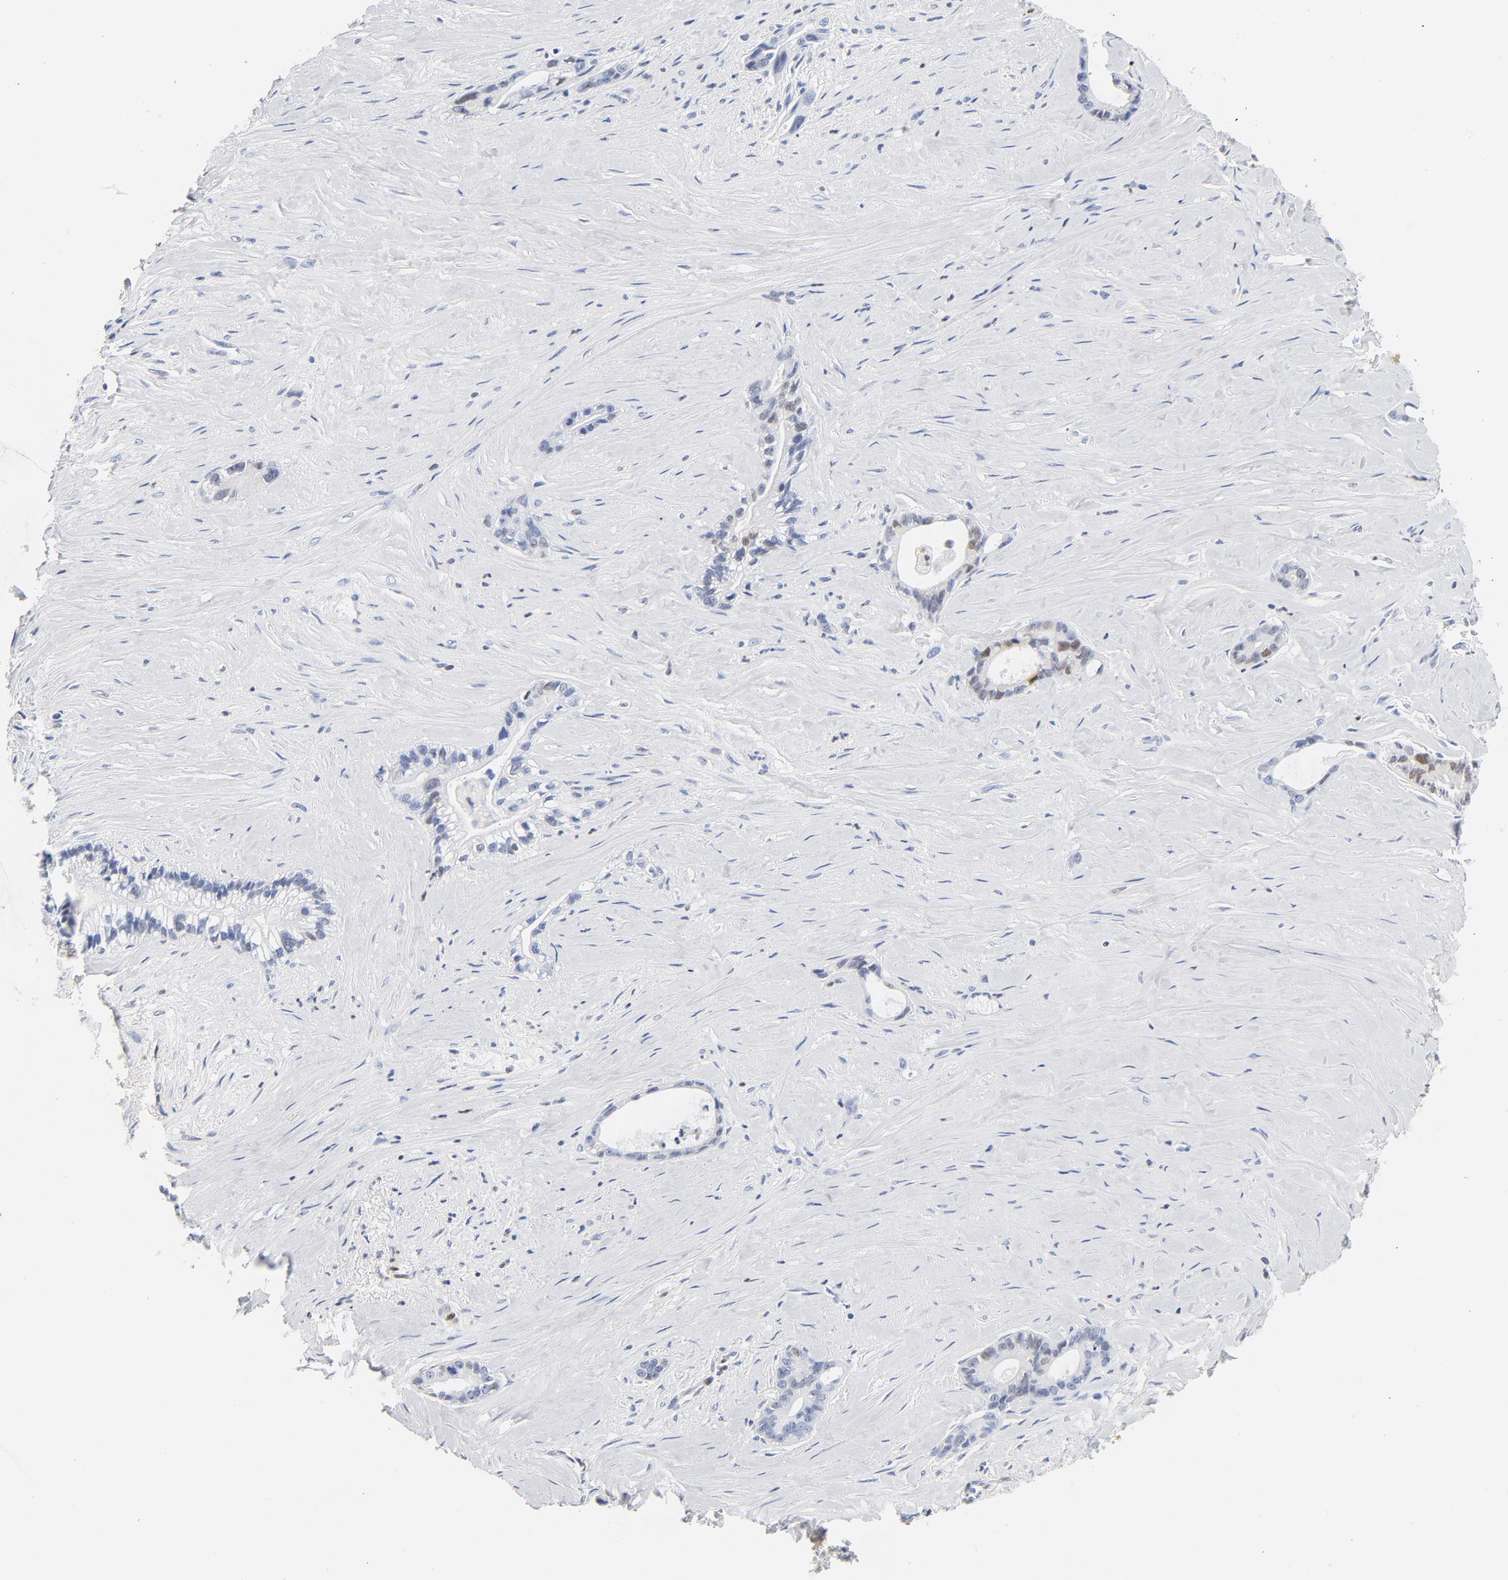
{"staining": {"intensity": "moderate", "quantity": "<25%", "location": "nuclear"}, "tissue": "liver cancer", "cell_type": "Tumor cells", "image_type": "cancer", "snomed": [{"axis": "morphology", "description": "Cholangiocarcinoma"}, {"axis": "topography", "description": "Liver"}], "caption": "Brown immunohistochemical staining in liver cancer (cholangiocarcinoma) exhibits moderate nuclear positivity in about <25% of tumor cells. The staining is performed using DAB (3,3'-diaminobenzidine) brown chromogen to label protein expression. The nuclei are counter-stained blue using hematoxylin.", "gene": "CDKN1B", "patient": {"sex": "female", "age": 55}}